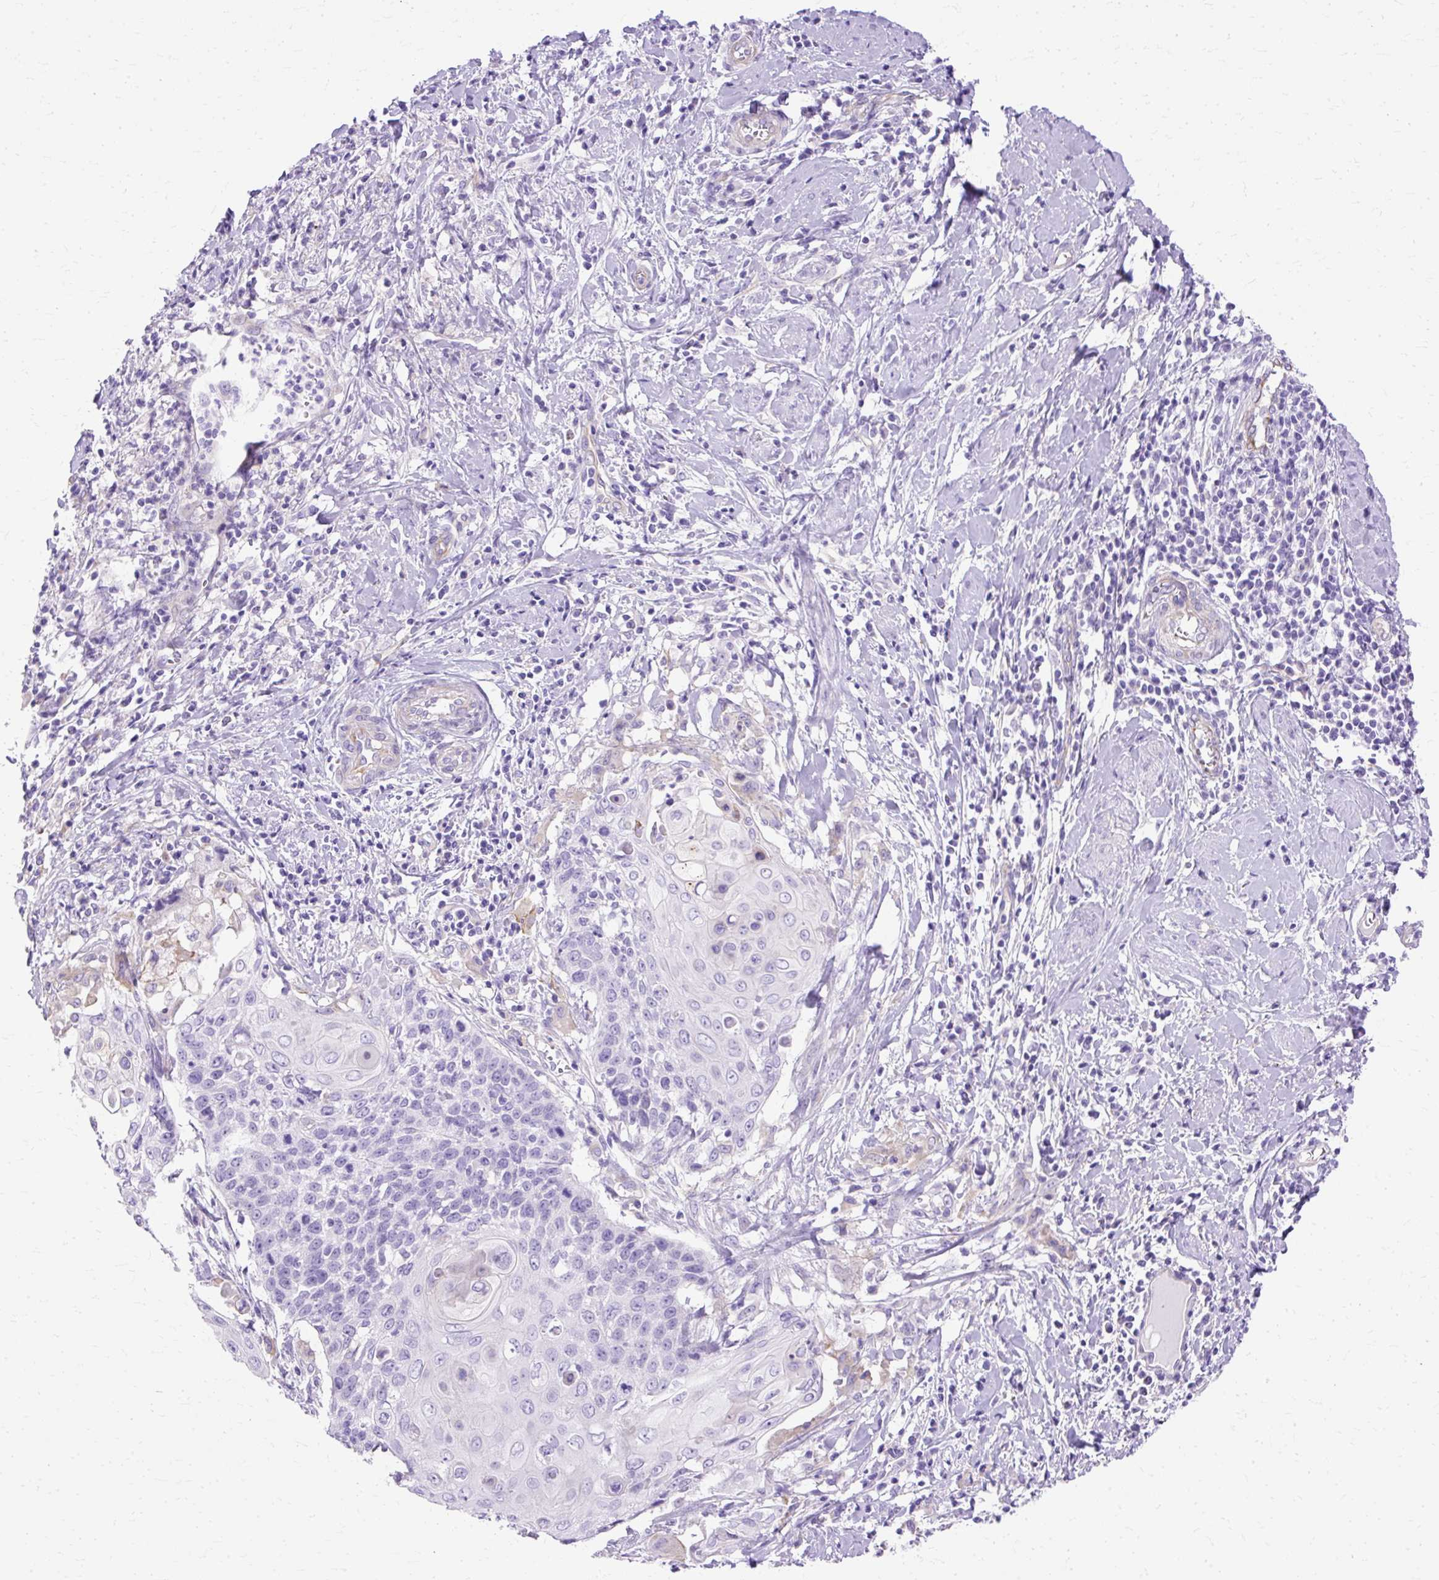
{"staining": {"intensity": "negative", "quantity": "none", "location": "none"}, "tissue": "cervical cancer", "cell_type": "Tumor cells", "image_type": "cancer", "snomed": [{"axis": "morphology", "description": "Squamous cell carcinoma, NOS"}, {"axis": "topography", "description": "Cervix"}], "caption": "Immunohistochemistry (IHC) of human squamous cell carcinoma (cervical) shows no positivity in tumor cells. The staining was performed using DAB to visualize the protein expression in brown, while the nuclei were stained in blue with hematoxylin (Magnification: 20x).", "gene": "MYO6", "patient": {"sex": "female", "age": 39}}